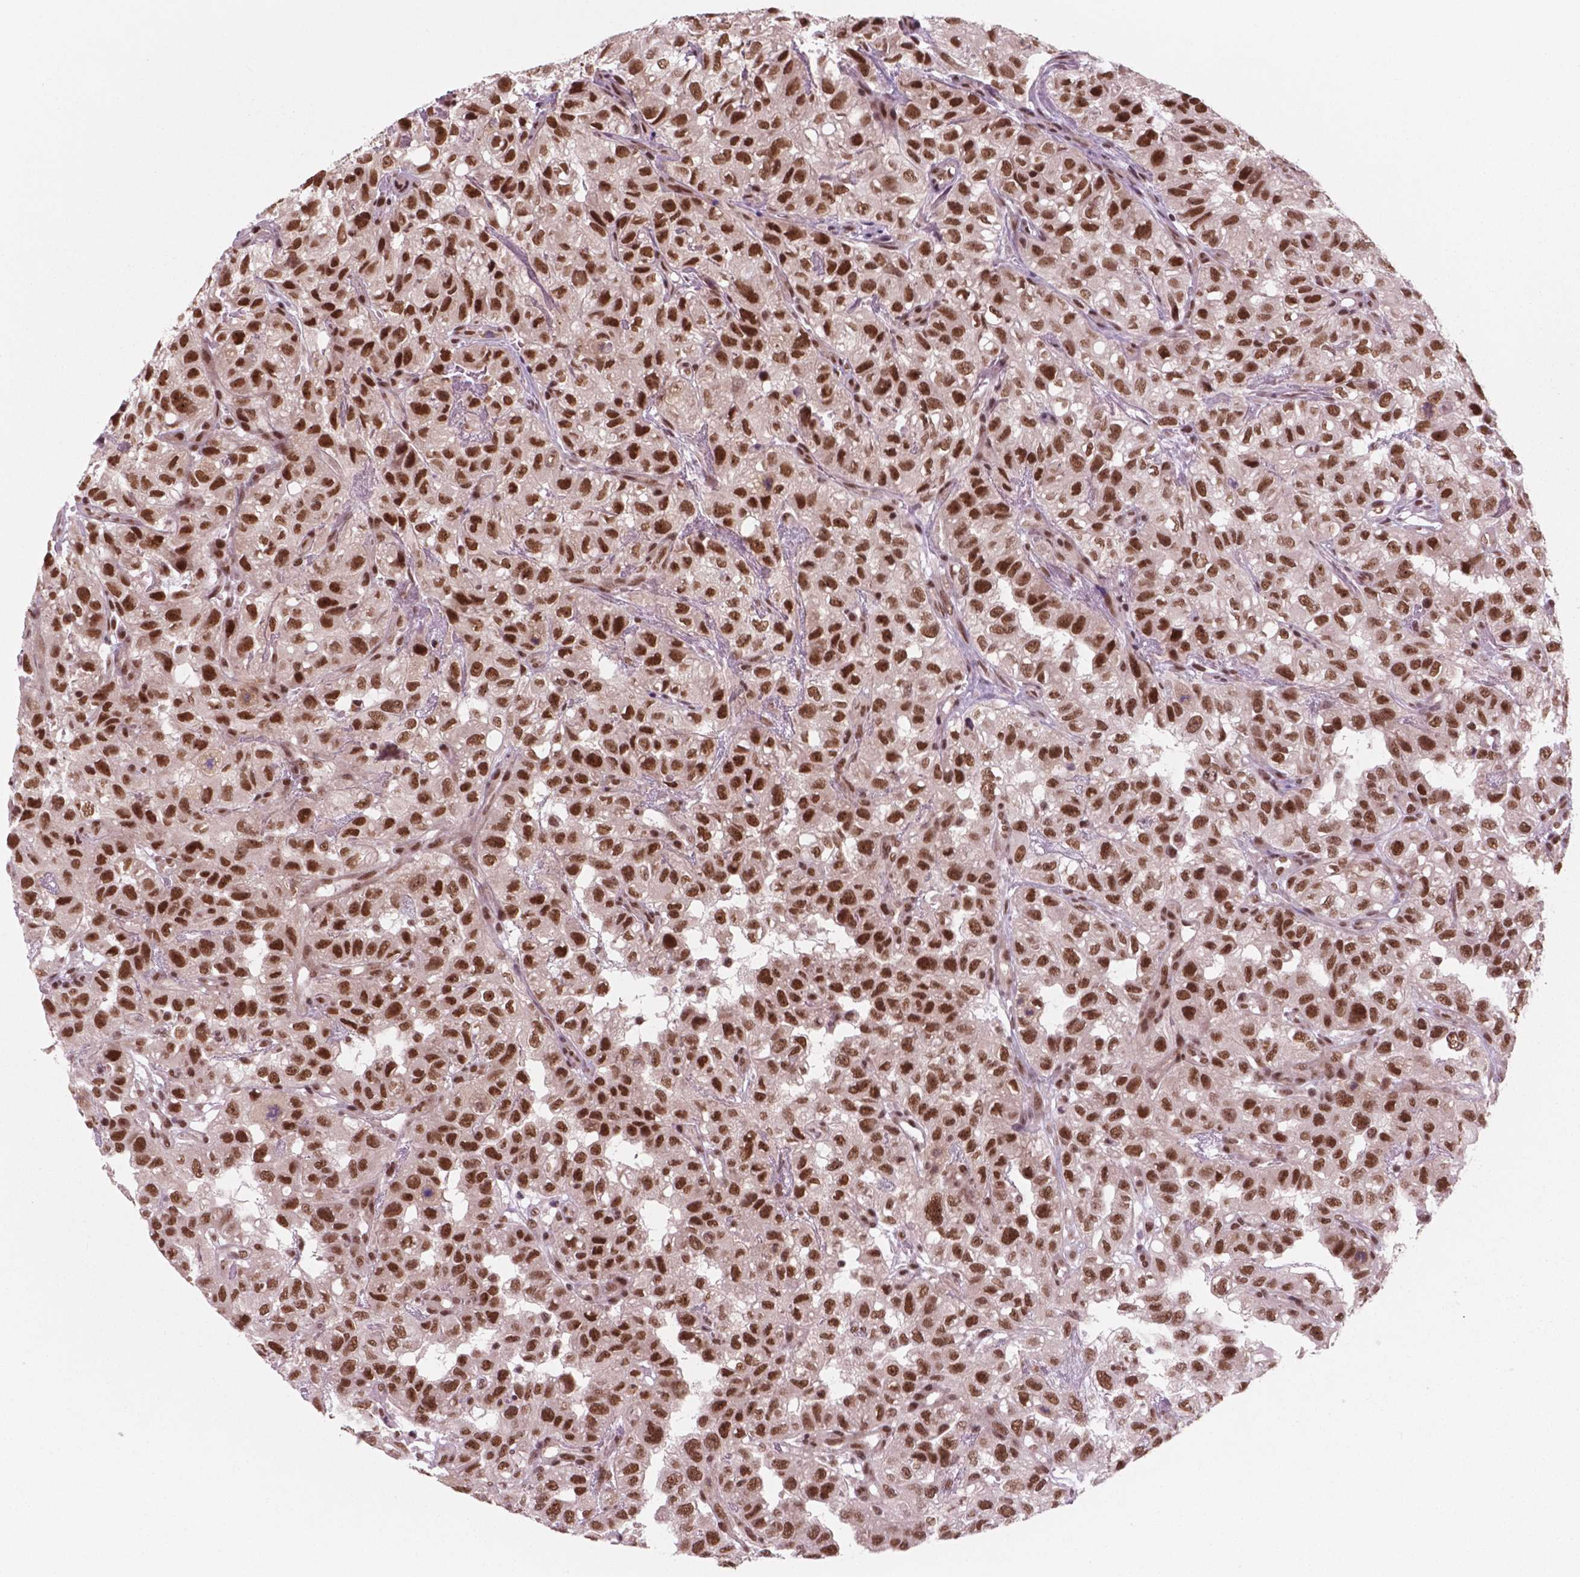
{"staining": {"intensity": "strong", "quantity": ">75%", "location": "nuclear"}, "tissue": "renal cancer", "cell_type": "Tumor cells", "image_type": "cancer", "snomed": [{"axis": "morphology", "description": "Adenocarcinoma, NOS"}, {"axis": "topography", "description": "Kidney"}], "caption": "Protein staining reveals strong nuclear positivity in about >75% of tumor cells in adenocarcinoma (renal). The staining was performed using DAB to visualize the protein expression in brown, while the nuclei were stained in blue with hematoxylin (Magnification: 20x).", "gene": "POLR2E", "patient": {"sex": "male", "age": 64}}